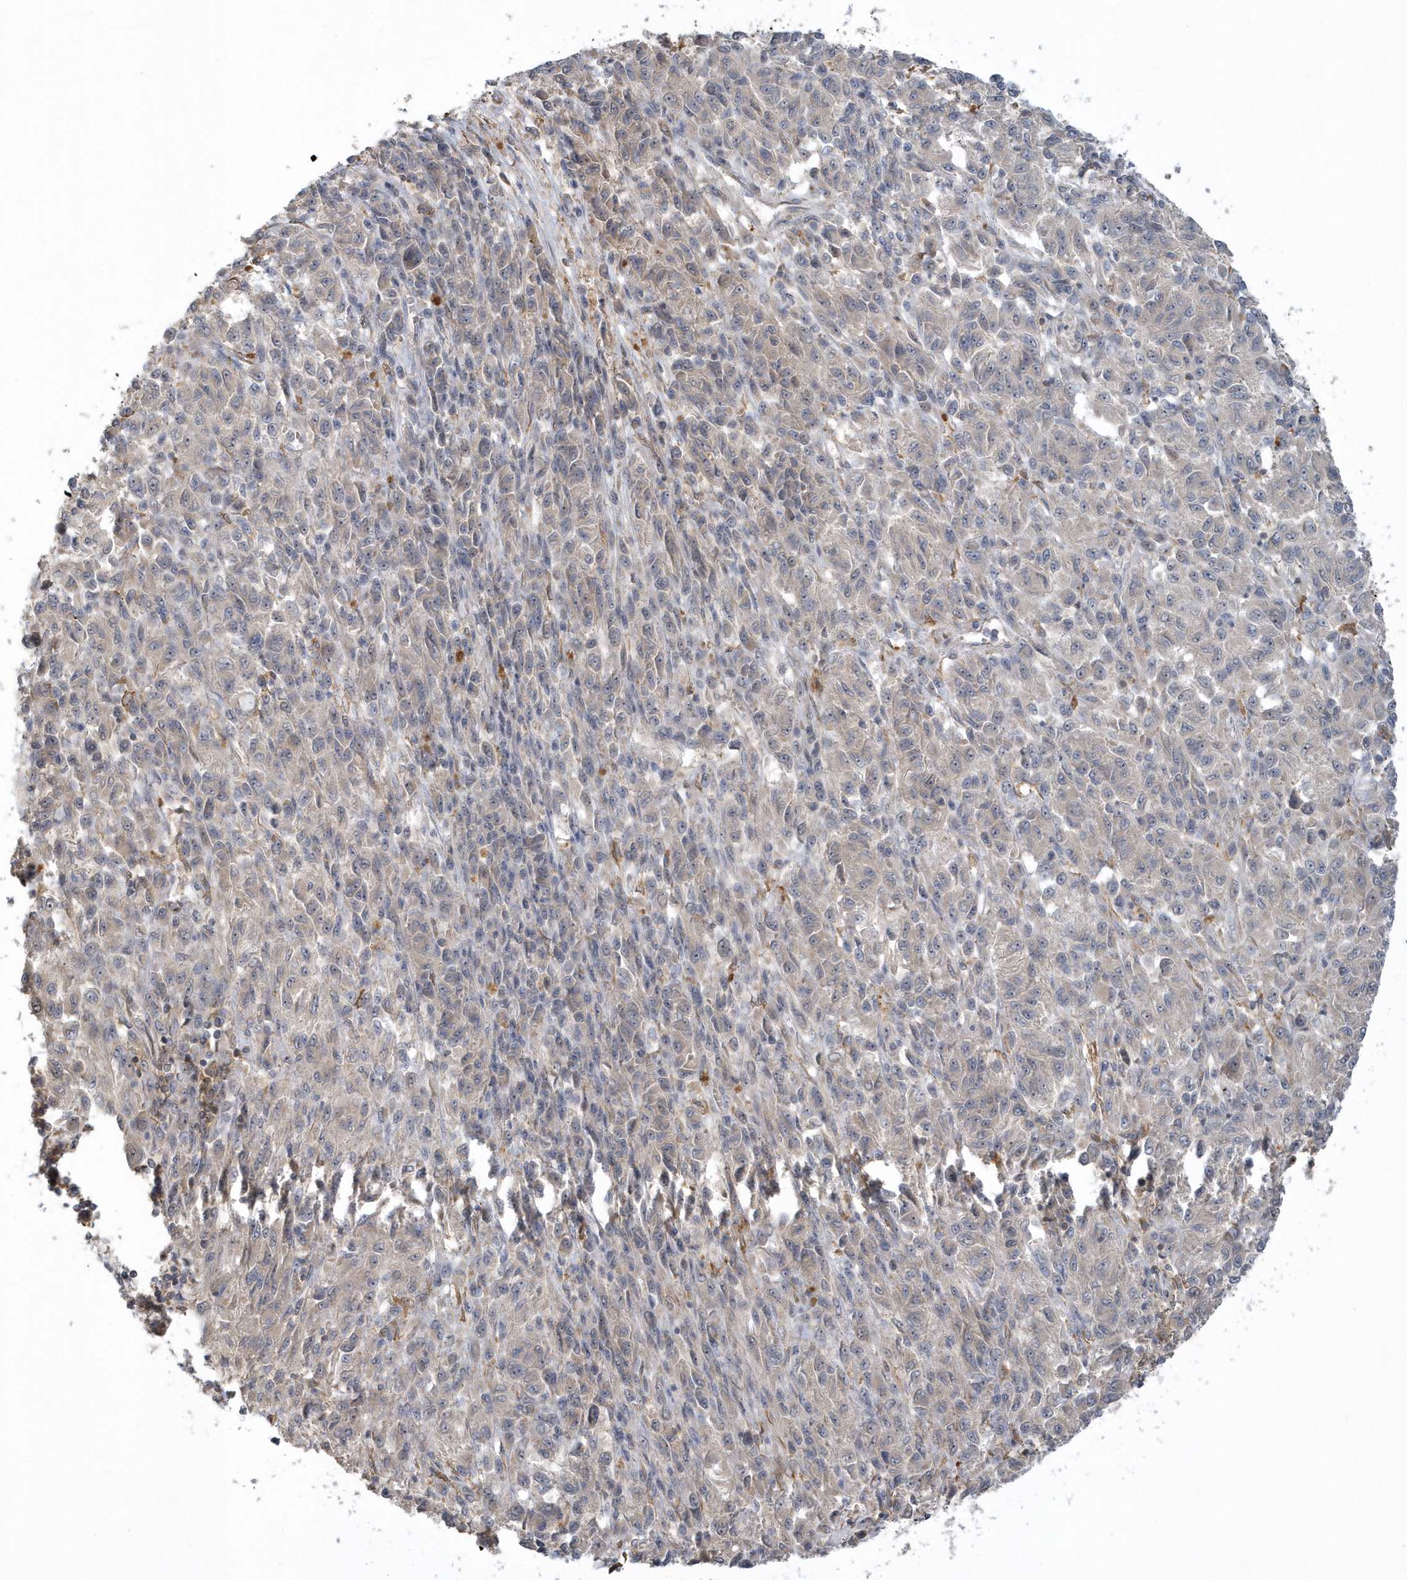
{"staining": {"intensity": "negative", "quantity": "none", "location": "none"}, "tissue": "melanoma", "cell_type": "Tumor cells", "image_type": "cancer", "snomed": [{"axis": "morphology", "description": "Malignant melanoma, Metastatic site"}, {"axis": "topography", "description": "Lung"}], "caption": "Photomicrograph shows no significant protein expression in tumor cells of malignant melanoma (metastatic site).", "gene": "THG1L", "patient": {"sex": "male", "age": 64}}